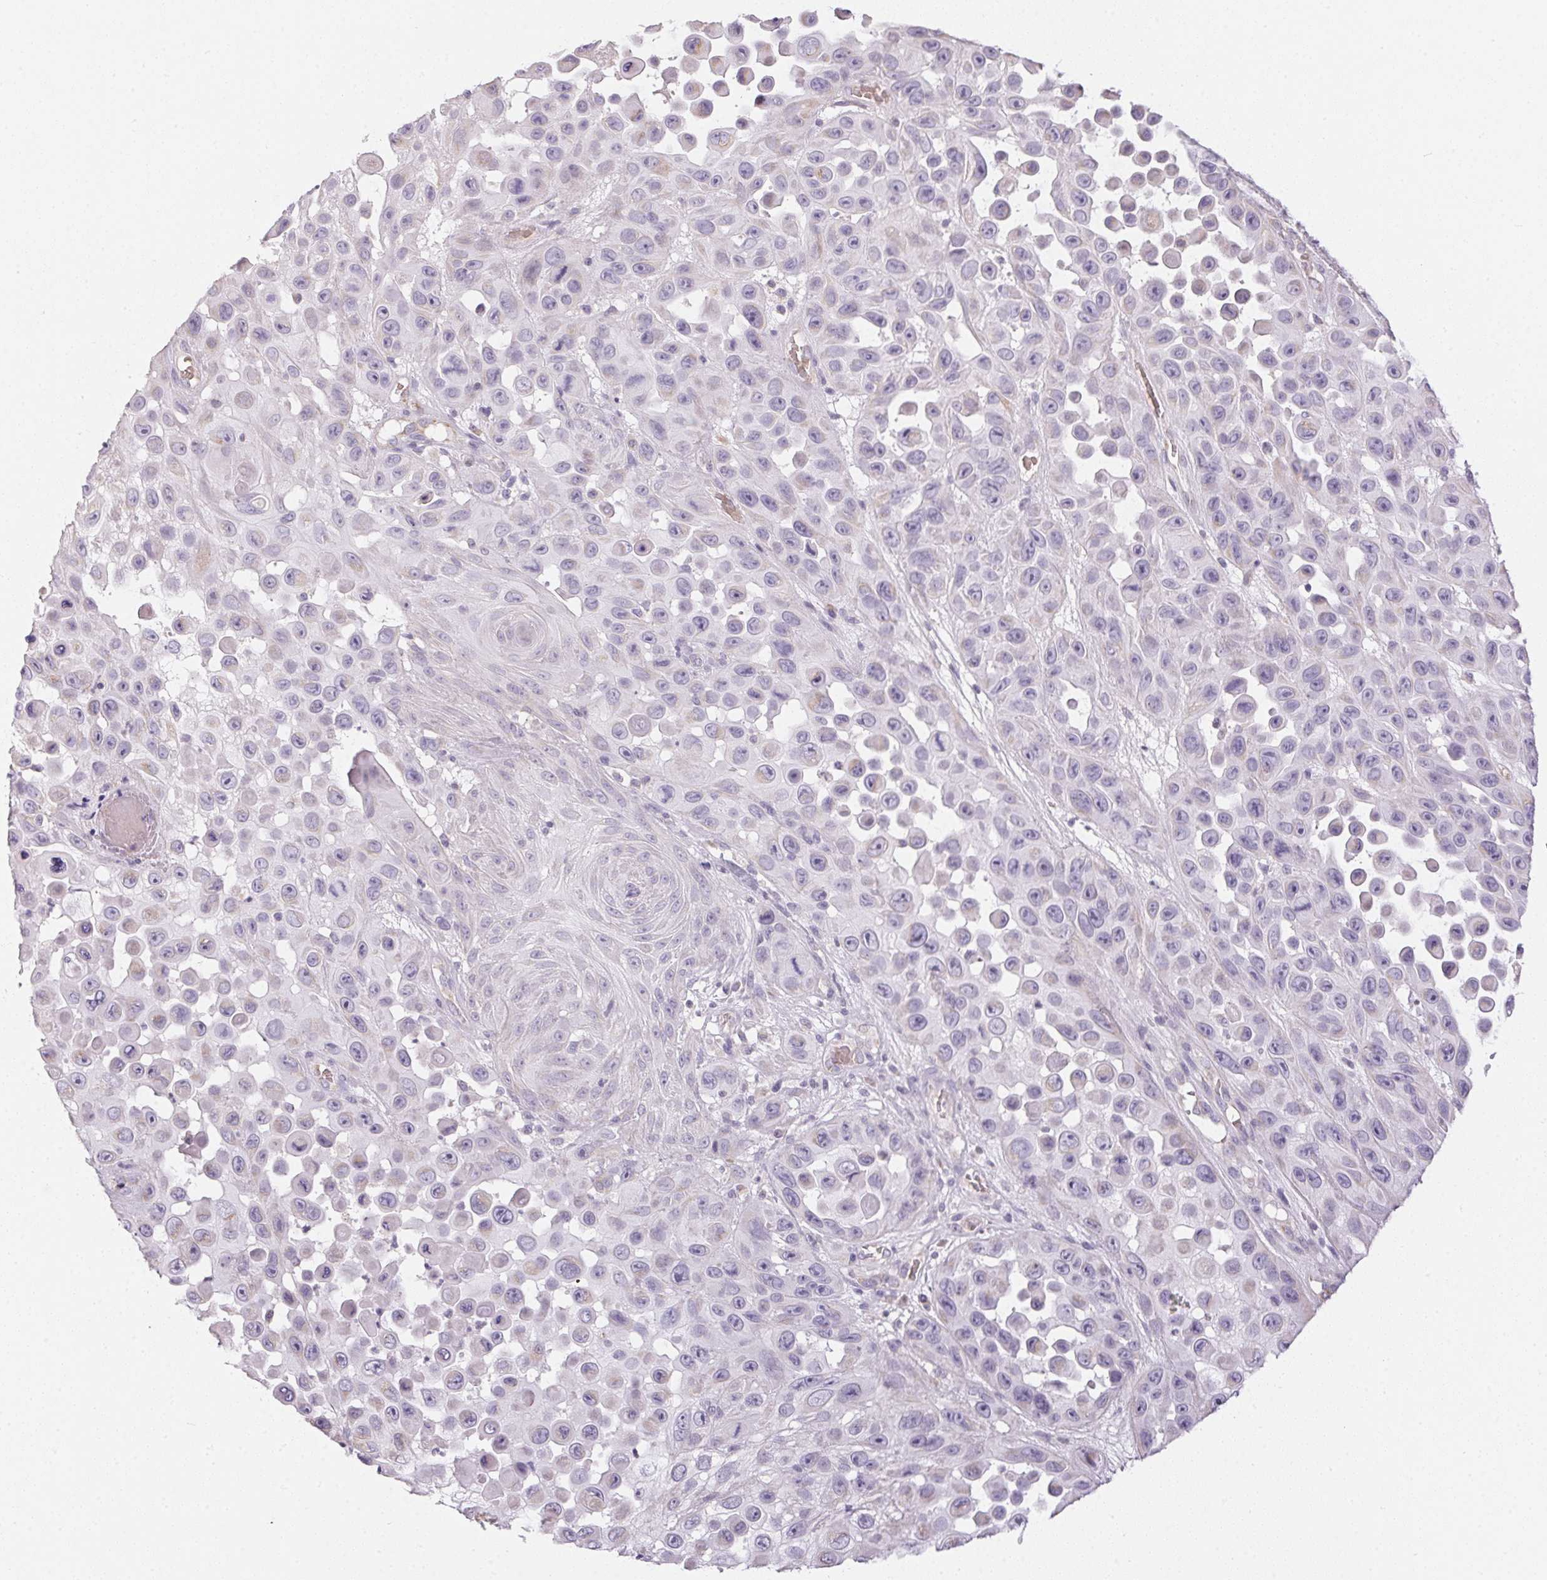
{"staining": {"intensity": "negative", "quantity": "none", "location": "none"}, "tissue": "skin cancer", "cell_type": "Tumor cells", "image_type": "cancer", "snomed": [{"axis": "morphology", "description": "Squamous cell carcinoma, NOS"}, {"axis": "topography", "description": "Skin"}], "caption": "Tumor cells are negative for brown protein staining in skin cancer.", "gene": "SMYD1", "patient": {"sex": "male", "age": 81}}